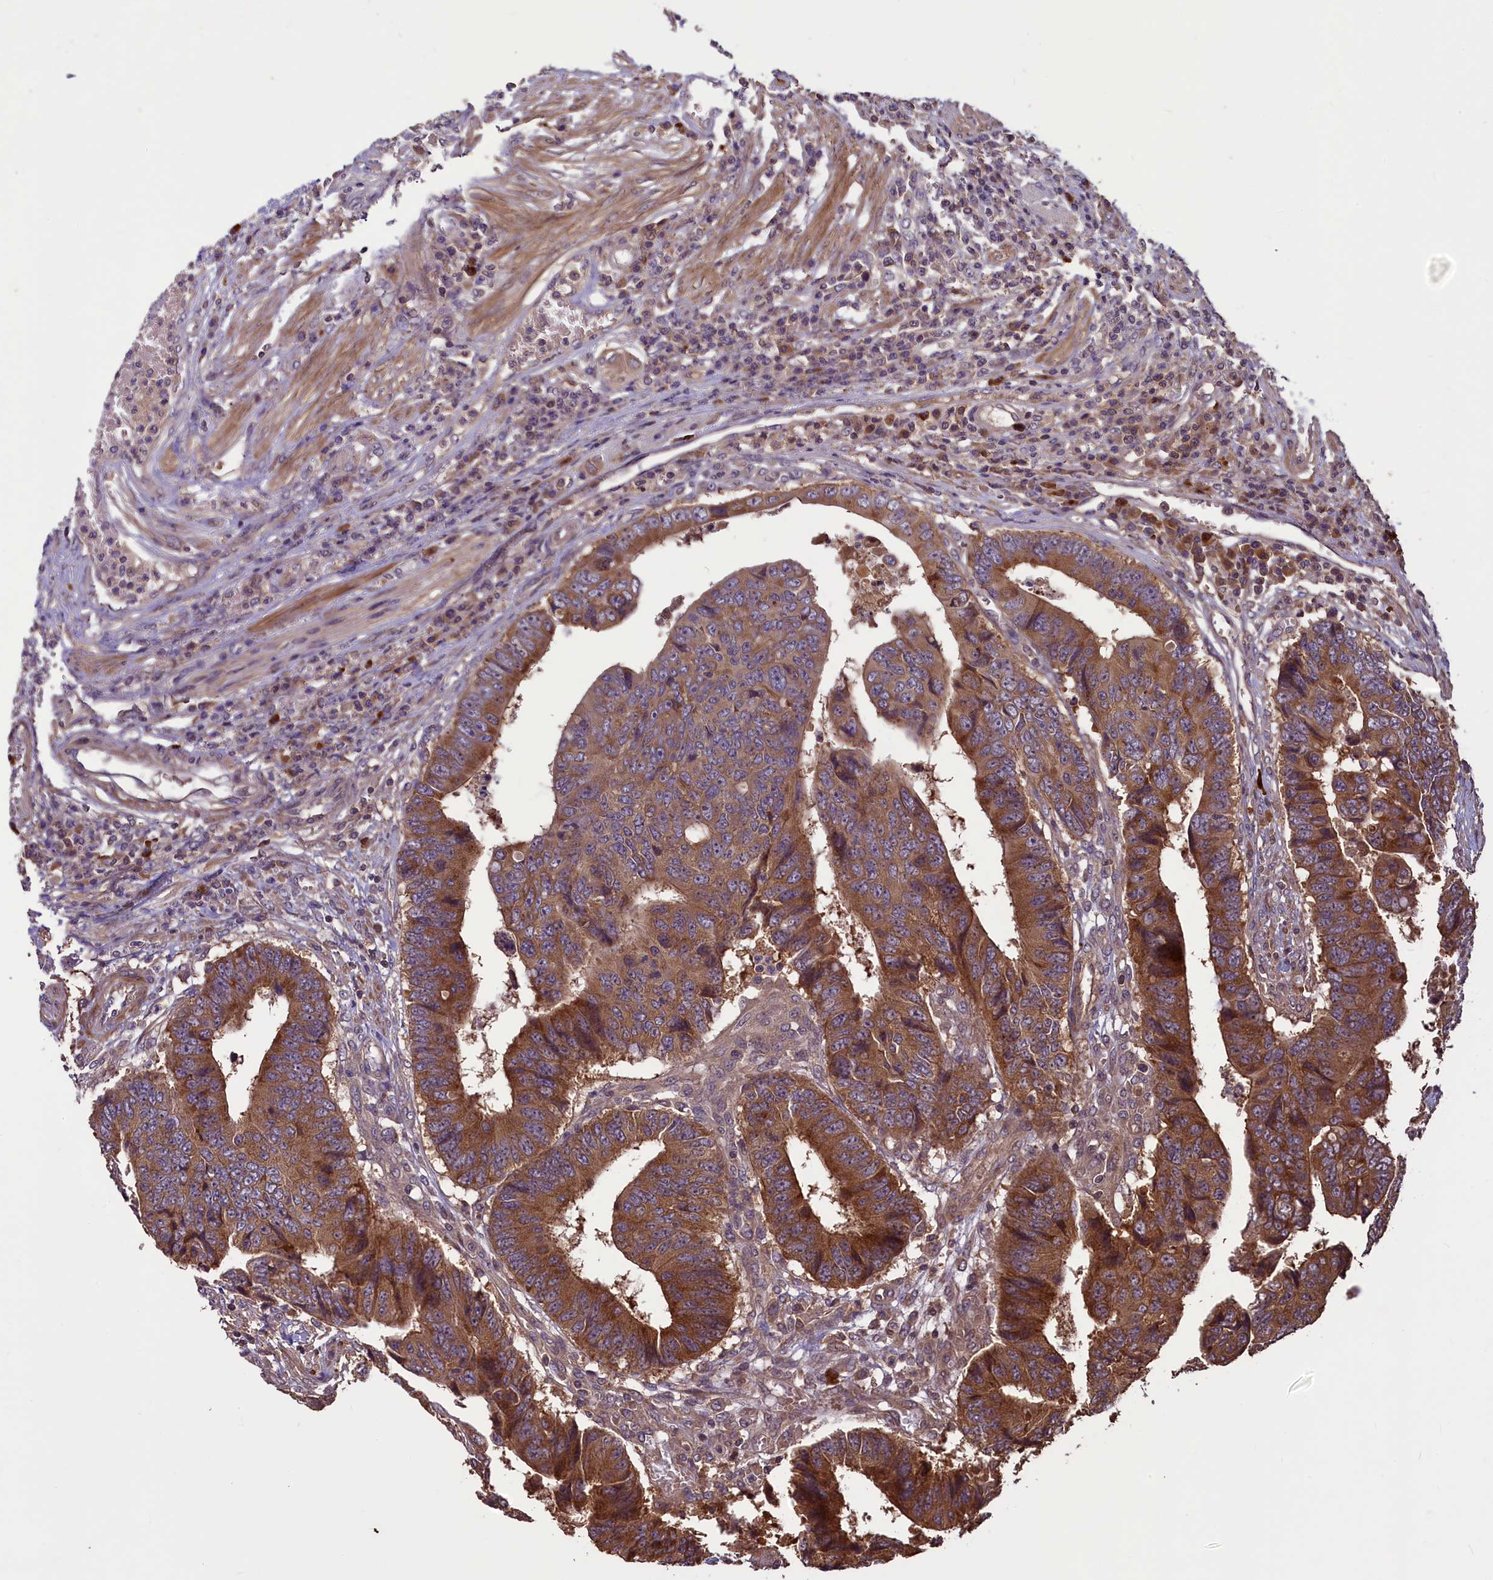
{"staining": {"intensity": "strong", "quantity": ">75%", "location": "cytoplasmic/membranous"}, "tissue": "colorectal cancer", "cell_type": "Tumor cells", "image_type": "cancer", "snomed": [{"axis": "morphology", "description": "Adenocarcinoma, NOS"}, {"axis": "topography", "description": "Rectum"}], "caption": "The histopathology image exhibits immunohistochemical staining of colorectal adenocarcinoma. There is strong cytoplasmic/membranous expression is appreciated in approximately >75% of tumor cells. The staining is performed using DAB (3,3'-diaminobenzidine) brown chromogen to label protein expression. The nuclei are counter-stained blue using hematoxylin.", "gene": "NUDT6", "patient": {"sex": "male", "age": 84}}